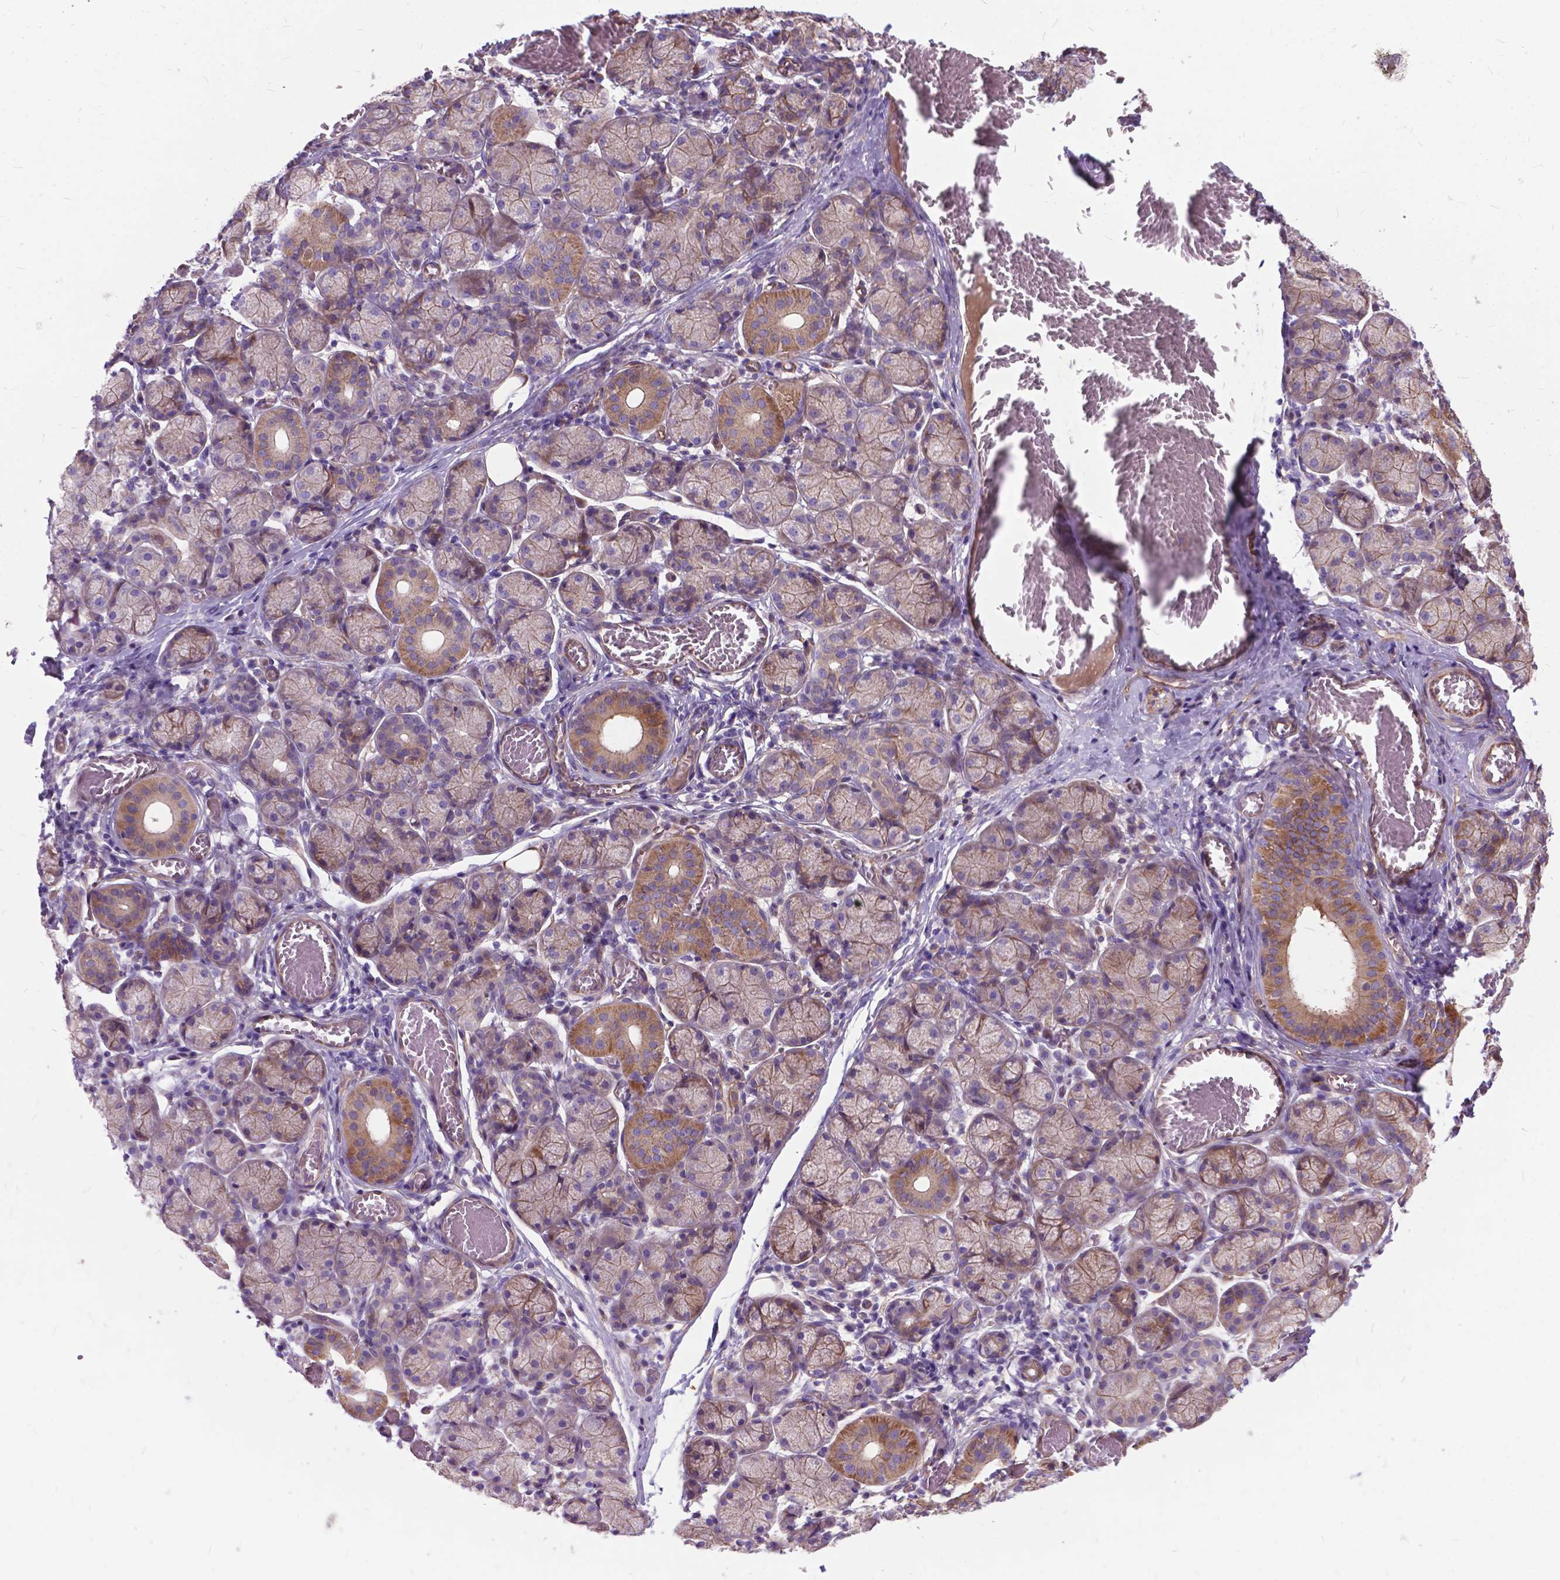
{"staining": {"intensity": "moderate", "quantity": "25%-75%", "location": "cytoplasmic/membranous"}, "tissue": "salivary gland", "cell_type": "Glandular cells", "image_type": "normal", "snomed": [{"axis": "morphology", "description": "Normal tissue, NOS"}, {"axis": "topography", "description": "Salivary gland"}, {"axis": "topography", "description": "Peripheral nerve tissue"}], "caption": "Brown immunohistochemical staining in unremarkable salivary gland demonstrates moderate cytoplasmic/membranous expression in about 25%-75% of glandular cells.", "gene": "FLT4", "patient": {"sex": "female", "age": 24}}